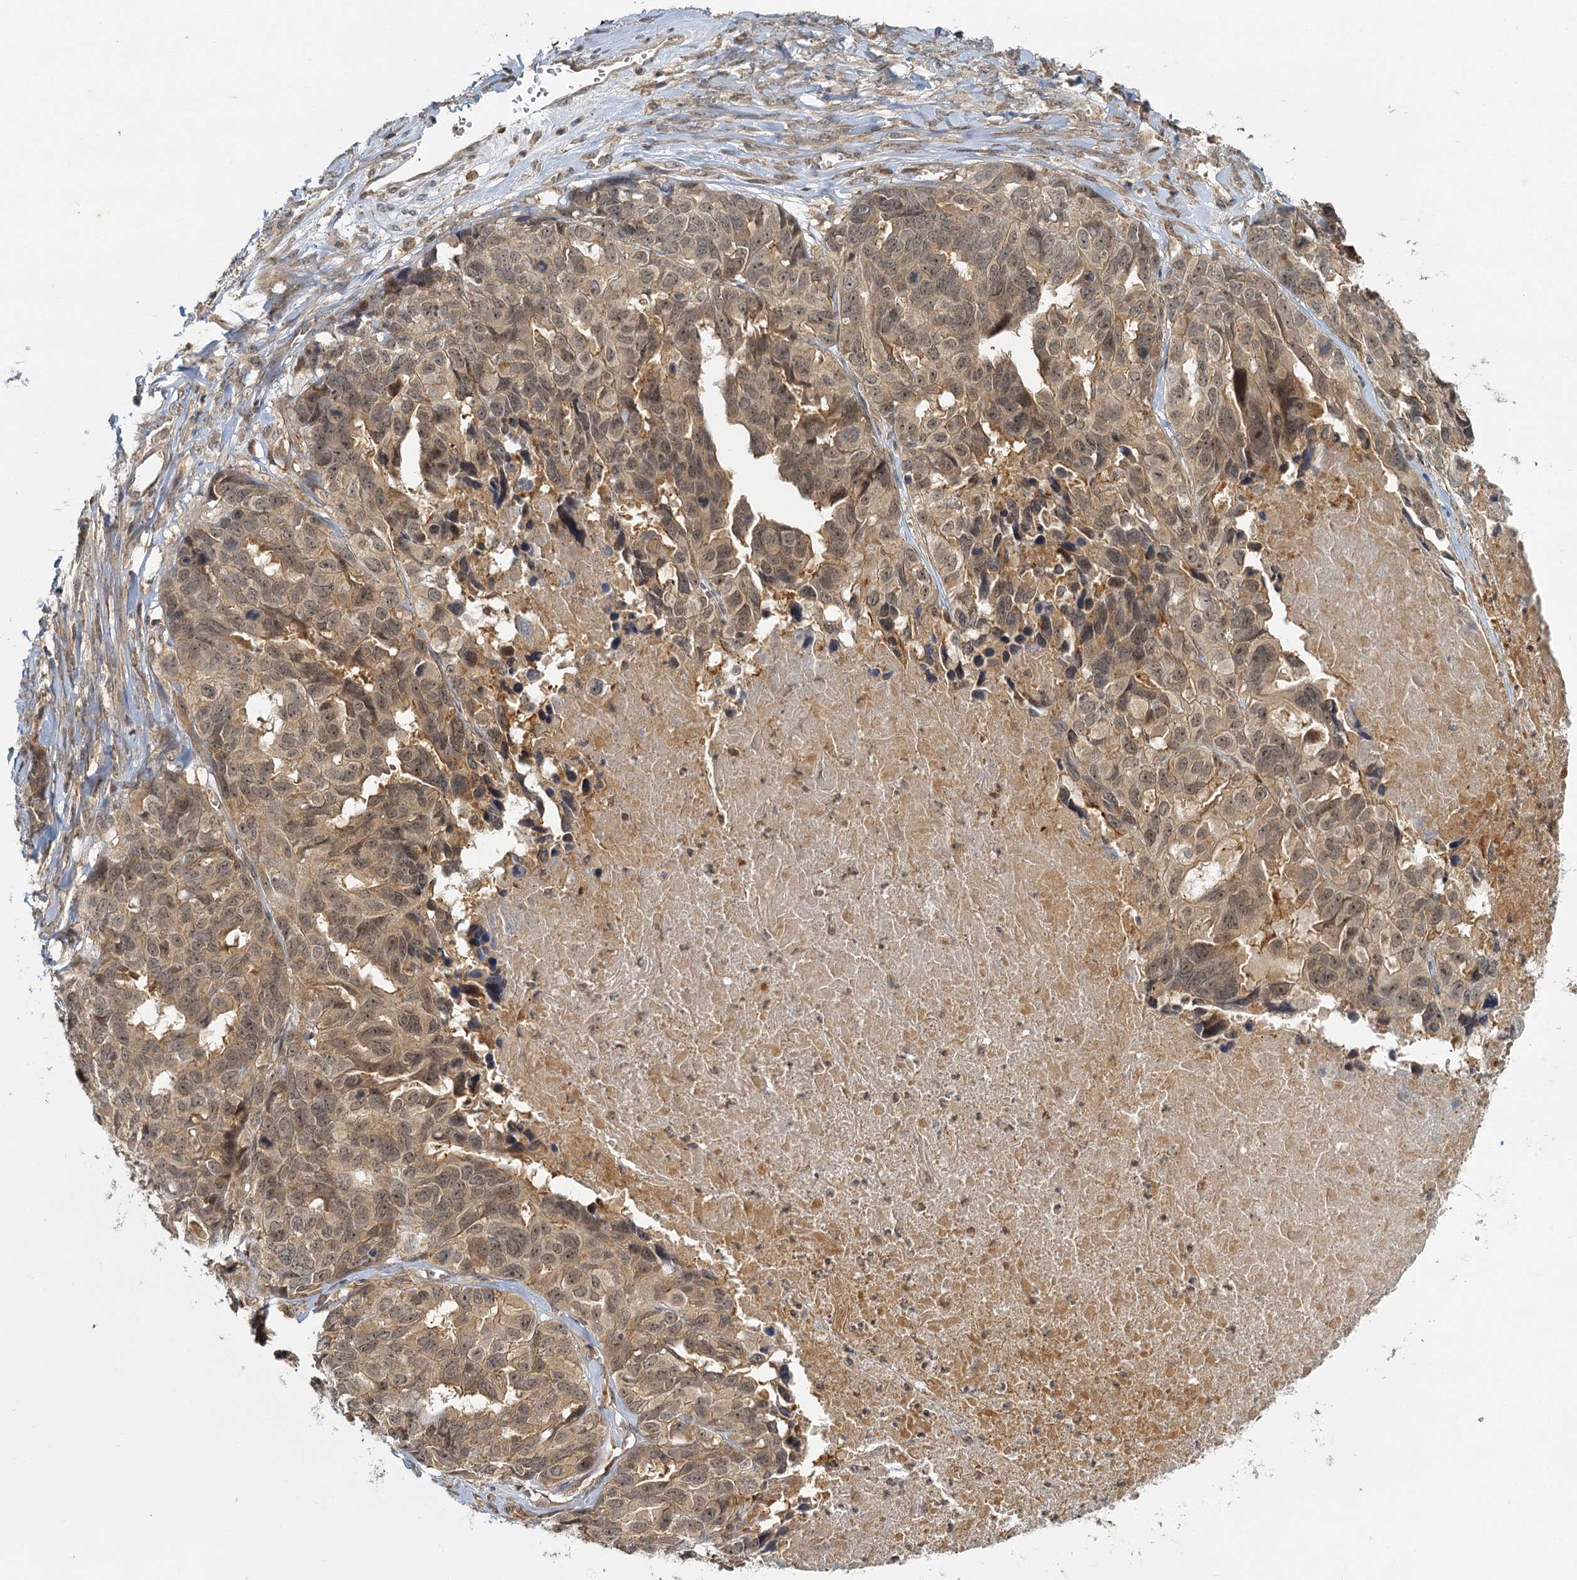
{"staining": {"intensity": "weak", "quantity": ">75%", "location": "cytoplasmic/membranous"}, "tissue": "ovarian cancer", "cell_type": "Tumor cells", "image_type": "cancer", "snomed": [{"axis": "morphology", "description": "Cystadenocarcinoma, serous, NOS"}, {"axis": "topography", "description": "Ovary"}], "caption": "Immunohistochemistry (IHC) of human ovarian serous cystadenocarcinoma shows low levels of weak cytoplasmic/membranous staining in approximately >75% of tumor cells. (Stains: DAB (3,3'-diaminobenzidine) in brown, nuclei in blue, Microscopy: brightfield microscopy at high magnification).", "gene": "ZNF549", "patient": {"sex": "female", "age": 79}}